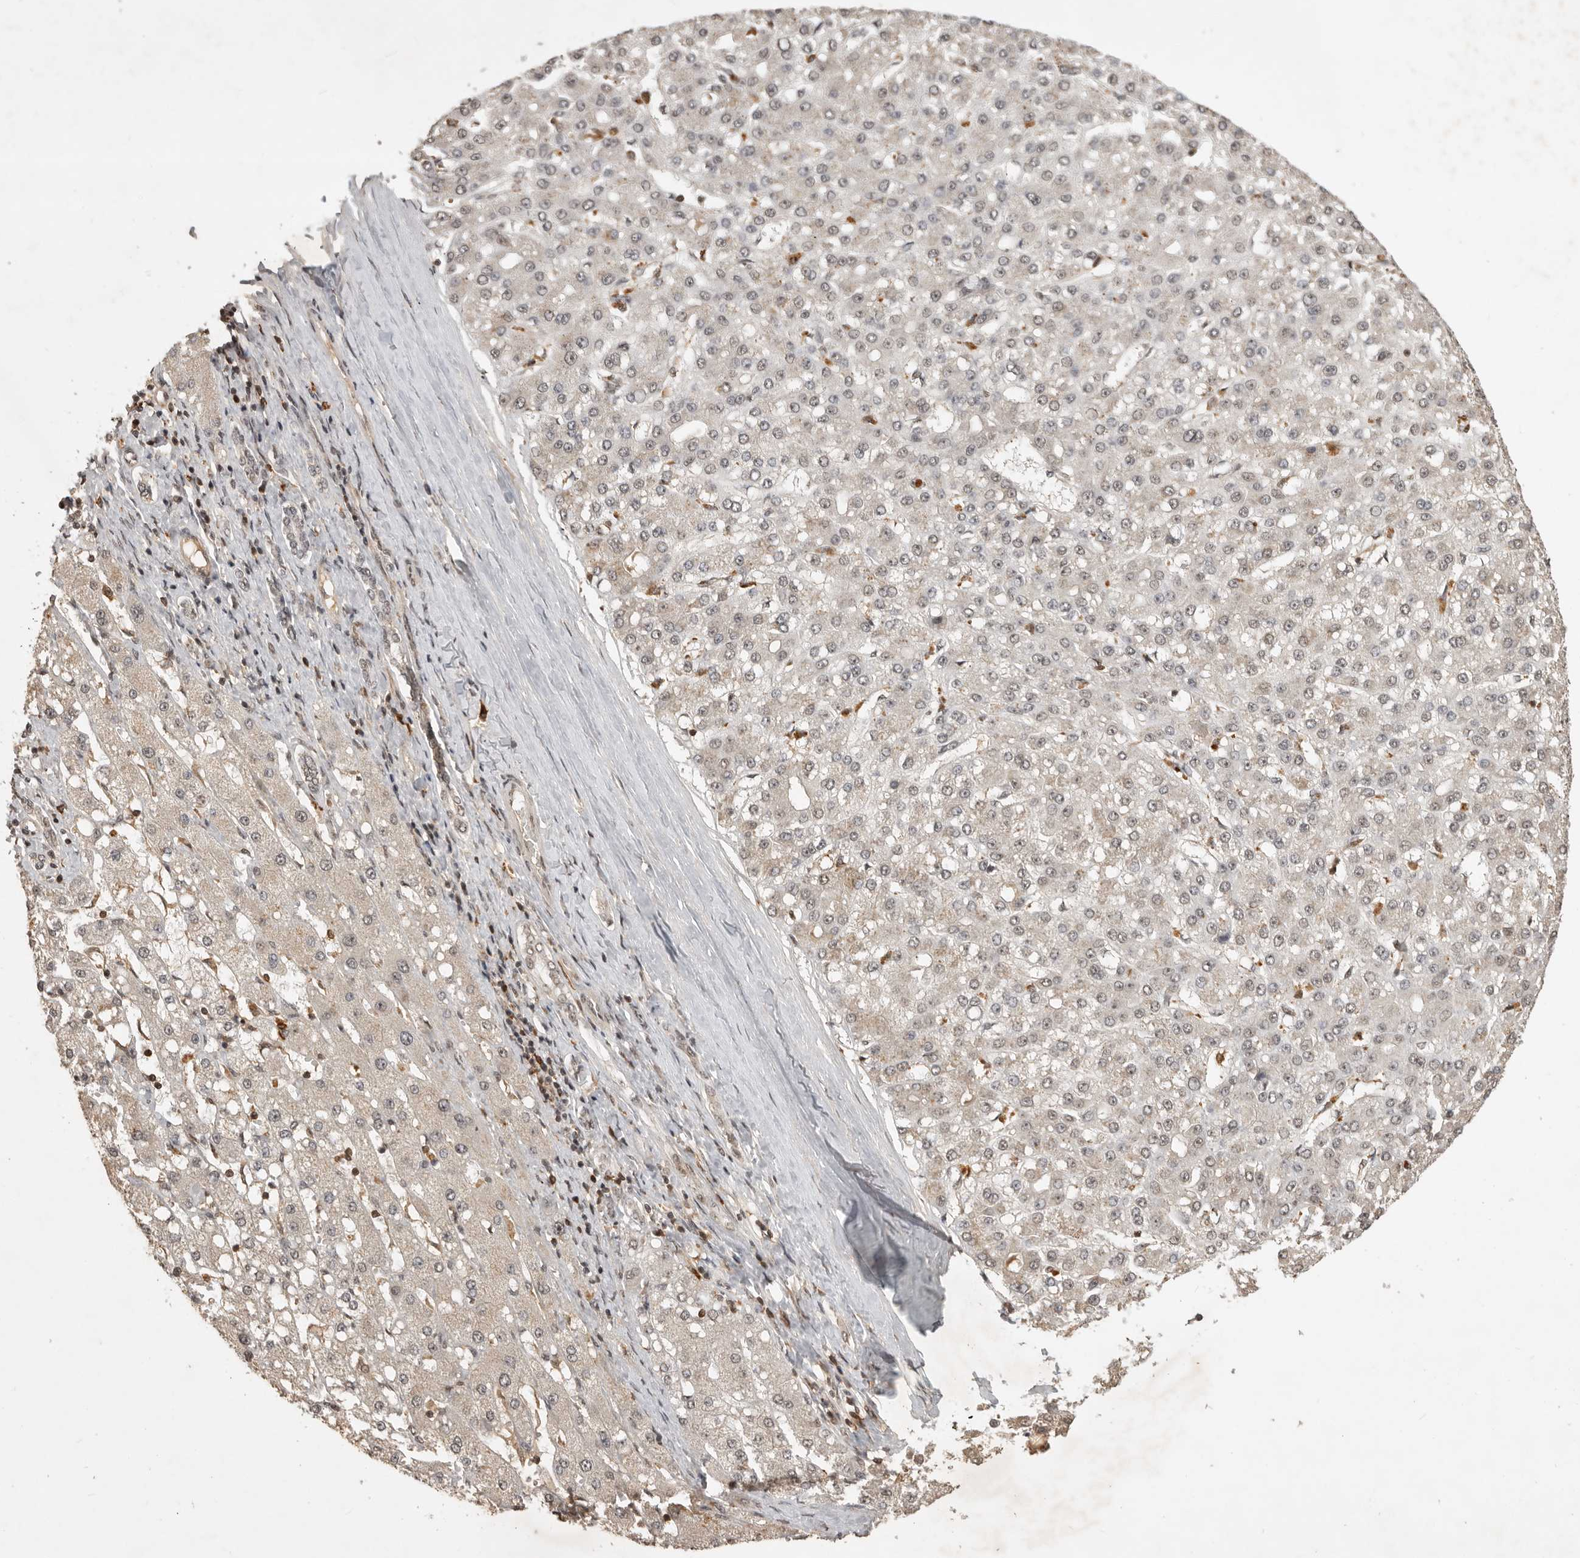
{"staining": {"intensity": "weak", "quantity": "<25%", "location": "nuclear"}, "tissue": "liver cancer", "cell_type": "Tumor cells", "image_type": "cancer", "snomed": [{"axis": "morphology", "description": "Carcinoma, Hepatocellular, NOS"}, {"axis": "topography", "description": "Liver"}], "caption": "A histopathology image of human liver cancer is negative for staining in tumor cells.", "gene": "CBLL1", "patient": {"sex": "male", "age": 67}}